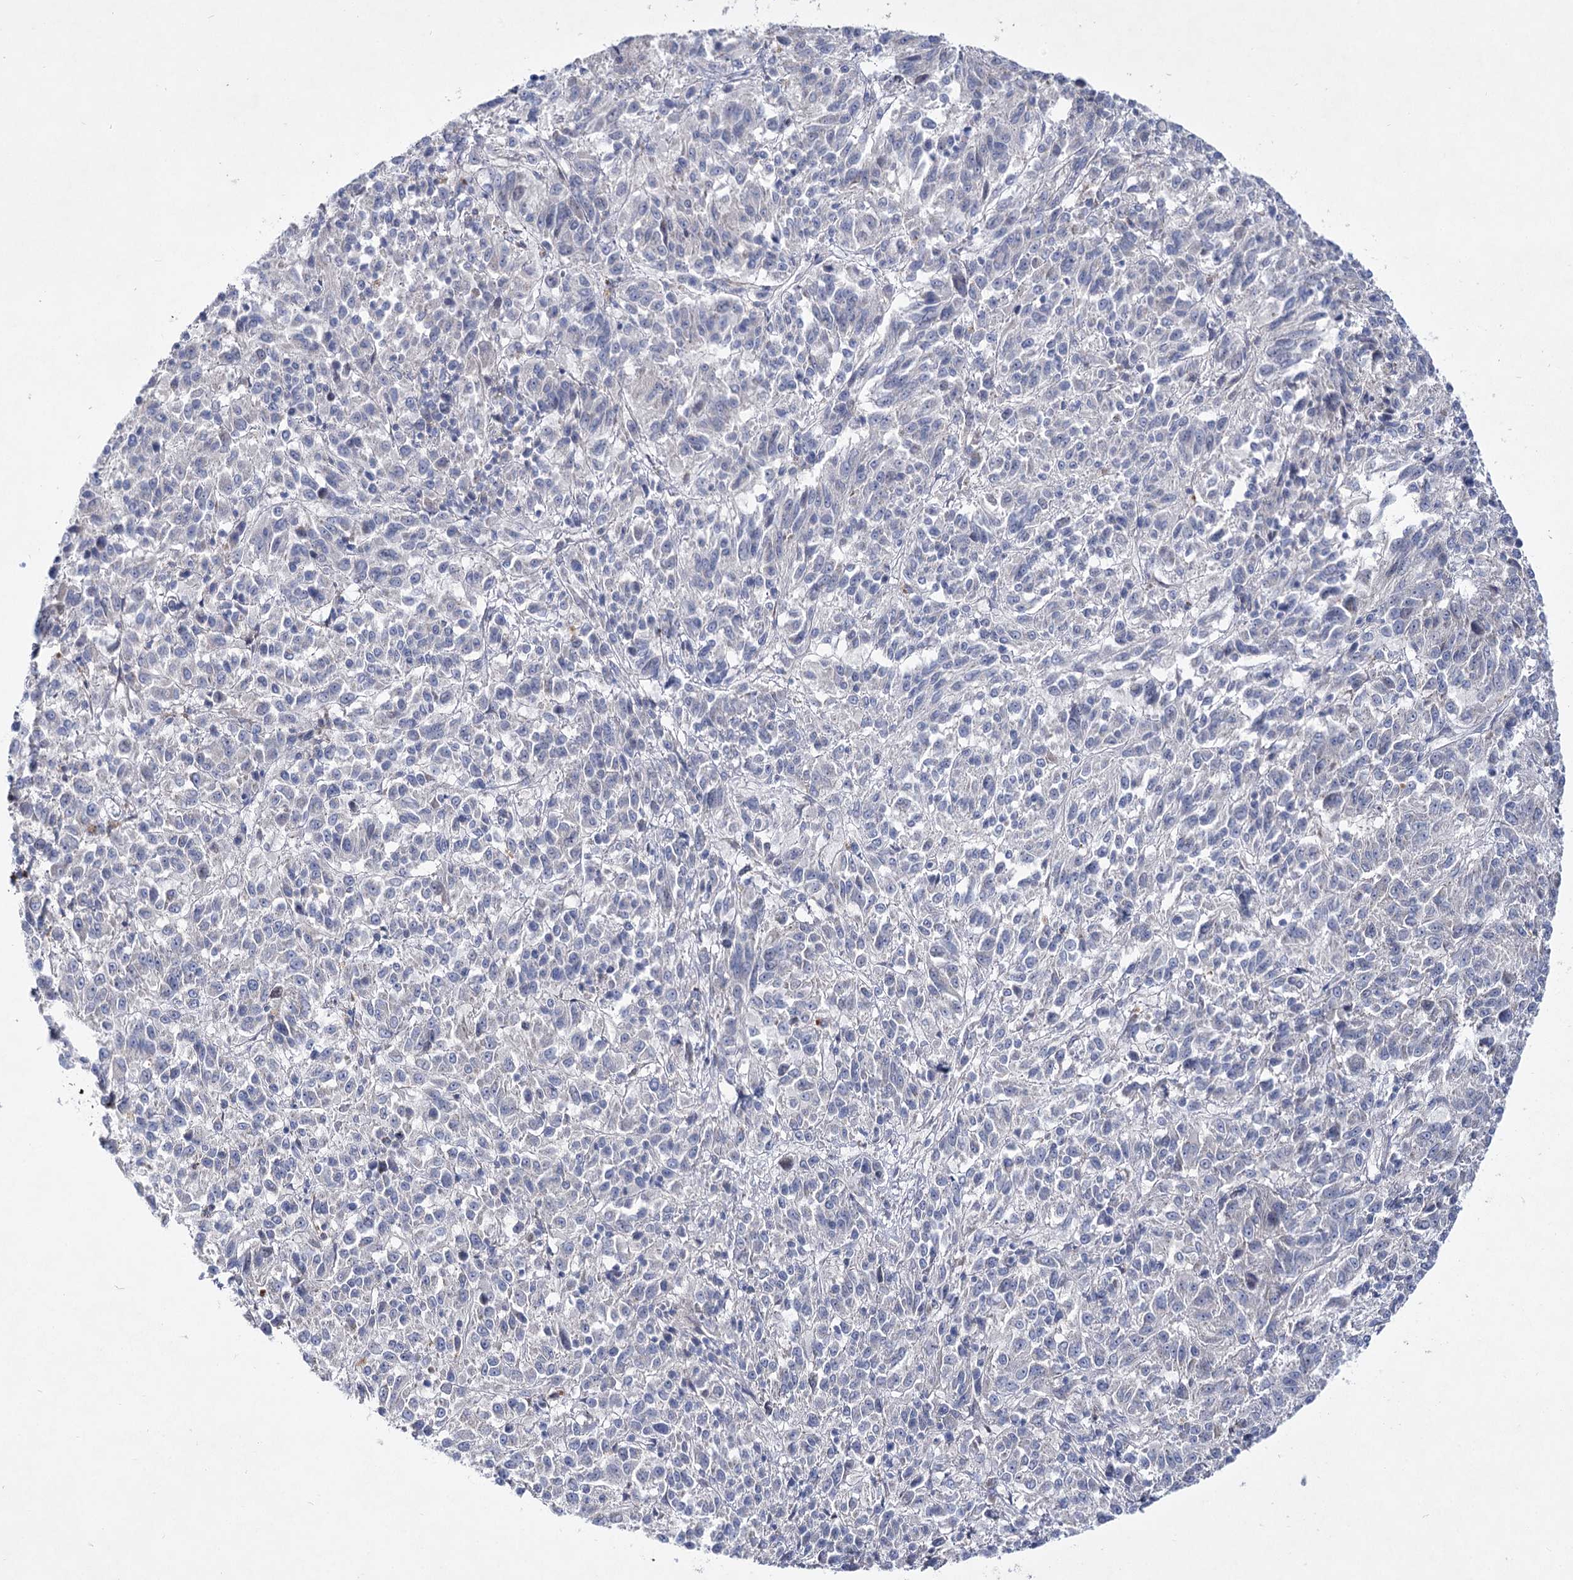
{"staining": {"intensity": "negative", "quantity": "none", "location": "none"}, "tissue": "melanoma", "cell_type": "Tumor cells", "image_type": "cancer", "snomed": [{"axis": "morphology", "description": "Malignant melanoma, Metastatic site"}, {"axis": "topography", "description": "Lung"}], "caption": "Human malignant melanoma (metastatic site) stained for a protein using immunohistochemistry (IHC) reveals no staining in tumor cells.", "gene": "LRRC14B", "patient": {"sex": "male", "age": 64}}